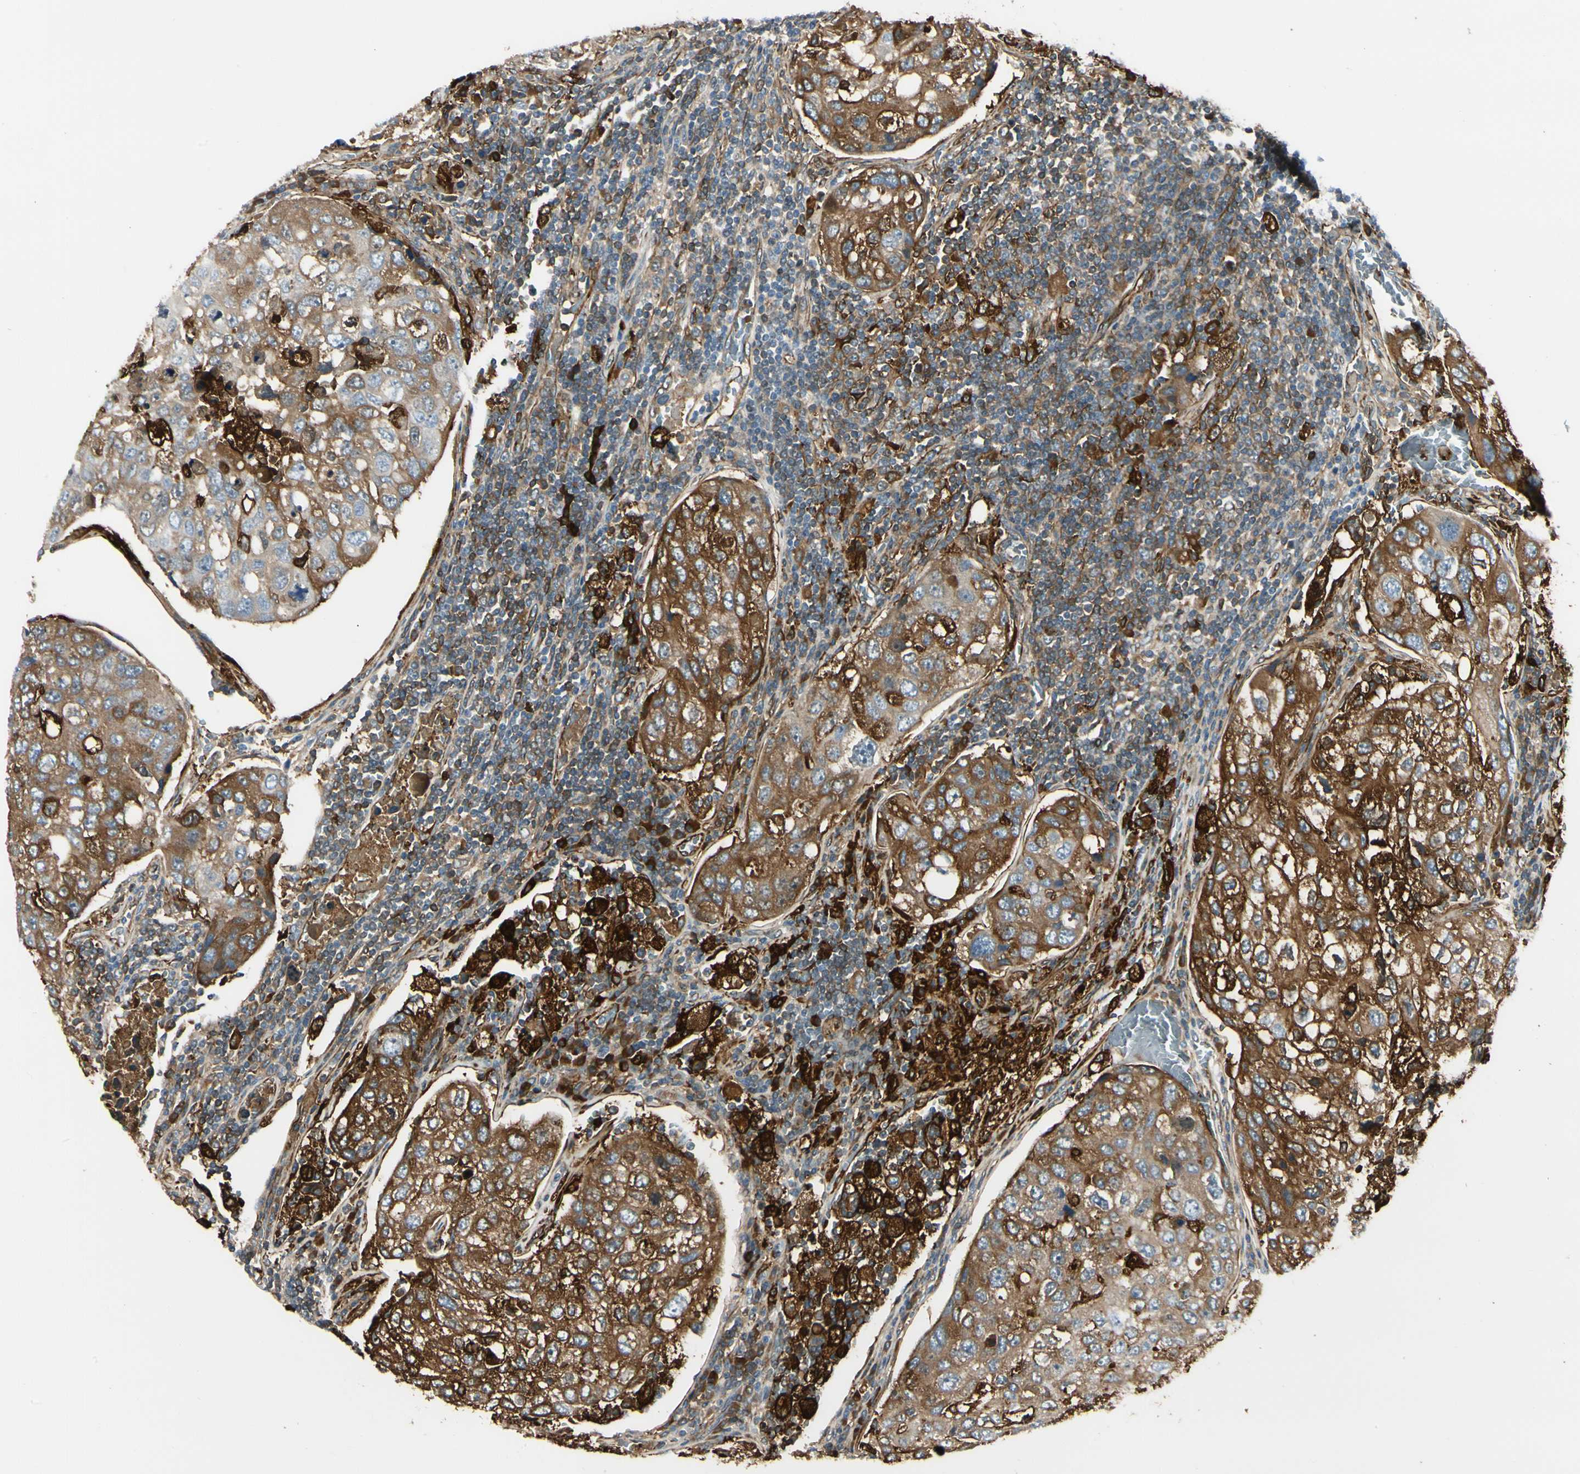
{"staining": {"intensity": "strong", "quantity": ">75%", "location": "cytoplasmic/membranous"}, "tissue": "urothelial cancer", "cell_type": "Tumor cells", "image_type": "cancer", "snomed": [{"axis": "morphology", "description": "Urothelial carcinoma, High grade"}, {"axis": "topography", "description": "Lymph node"}, {"axis": "topography", "description": "Urinary bladder"}], "caption": "The micrograph displays staining of urothelial carcinoma (high-grade), revealing strong cytoplasmic/membranous protein staining (brown color) within tumor cells.", "gene": "FTH1", "patient": {"sex": "male", "age": 51}}